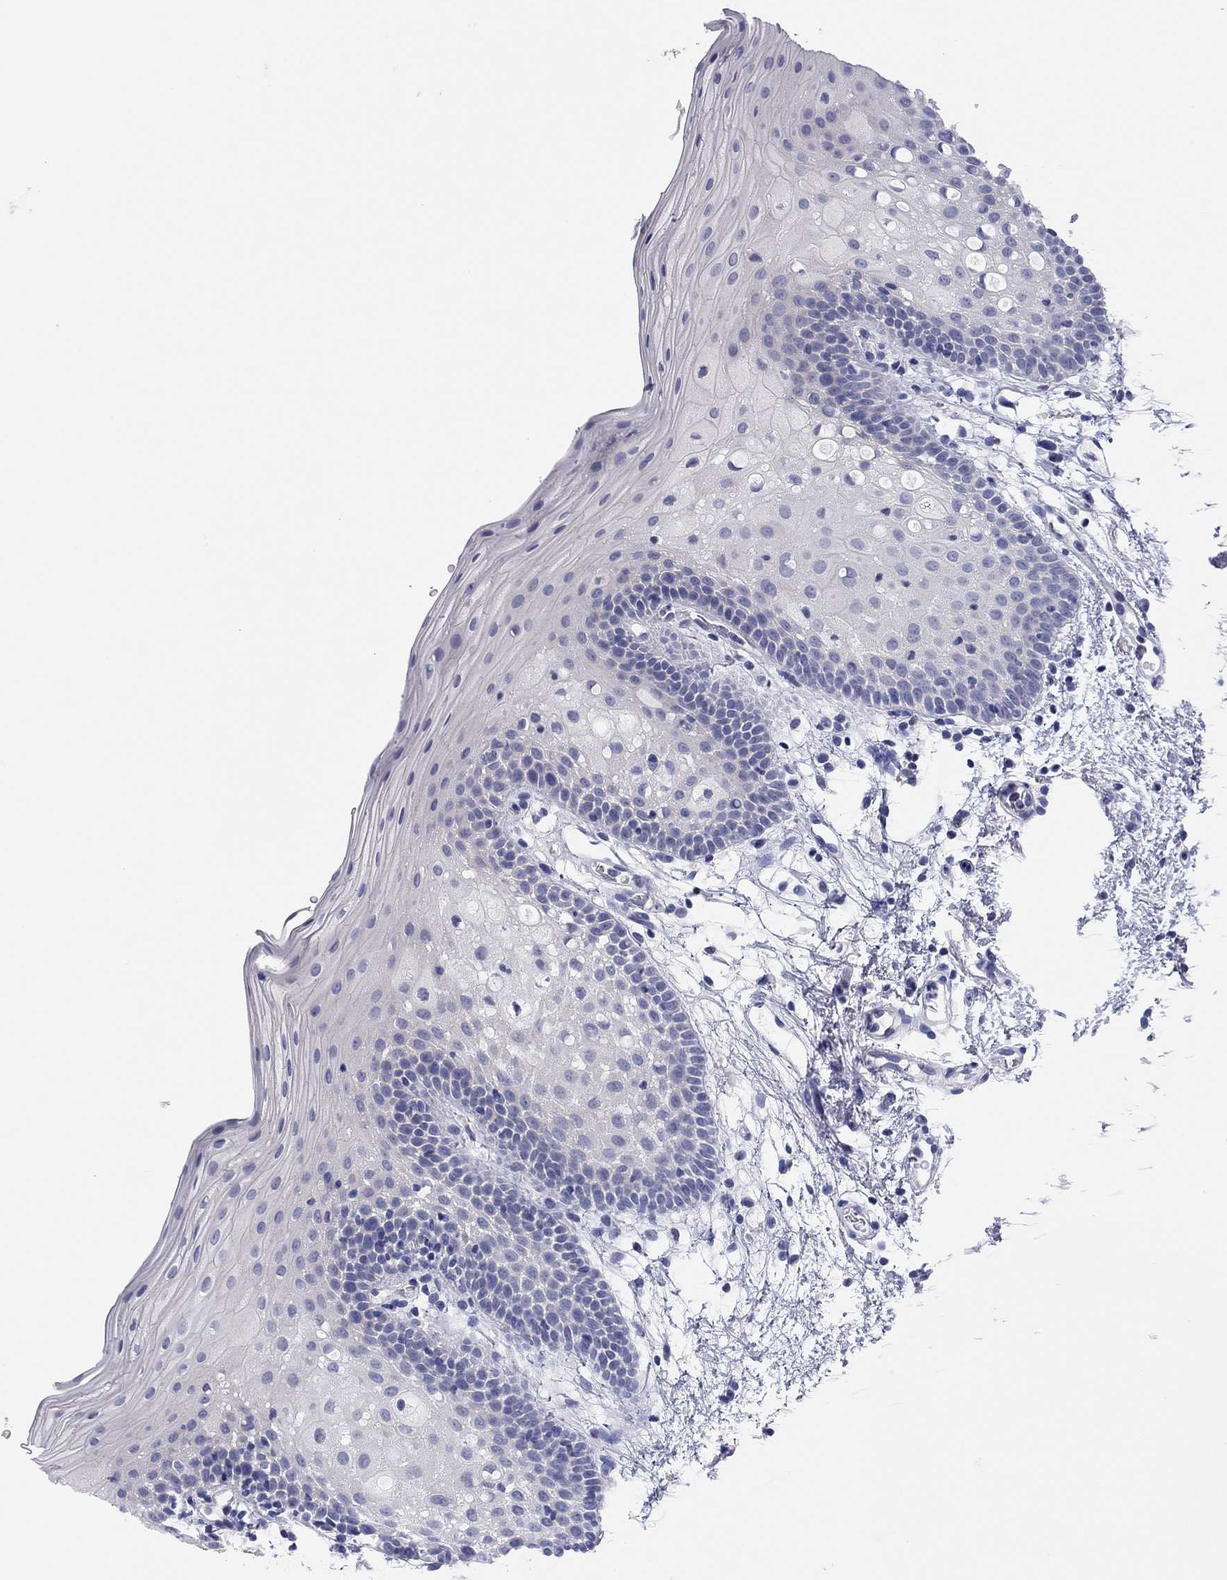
{"staining": {"intensity": "negative", "quantity": "none", "location": "none"}, "tissue": "oral mucosa", "cell_type": "Squamous epithelial cells", "image_type": "normal", "snomed": [{"axis": "morphology", "description": "Normal tissue, NOS"}, {"axis": "topography", "description": "Oral tissue"}, {"axis": "topography", "description": "Tounge, NOS"}], "caption": "This is an immunohistochemistry (IHC) image of benign human oral mucosa. There is no staining in squamous epithelial cells.", "gene": "ENSG00000269035", "patient": {"sex": "female", "age": 83}}